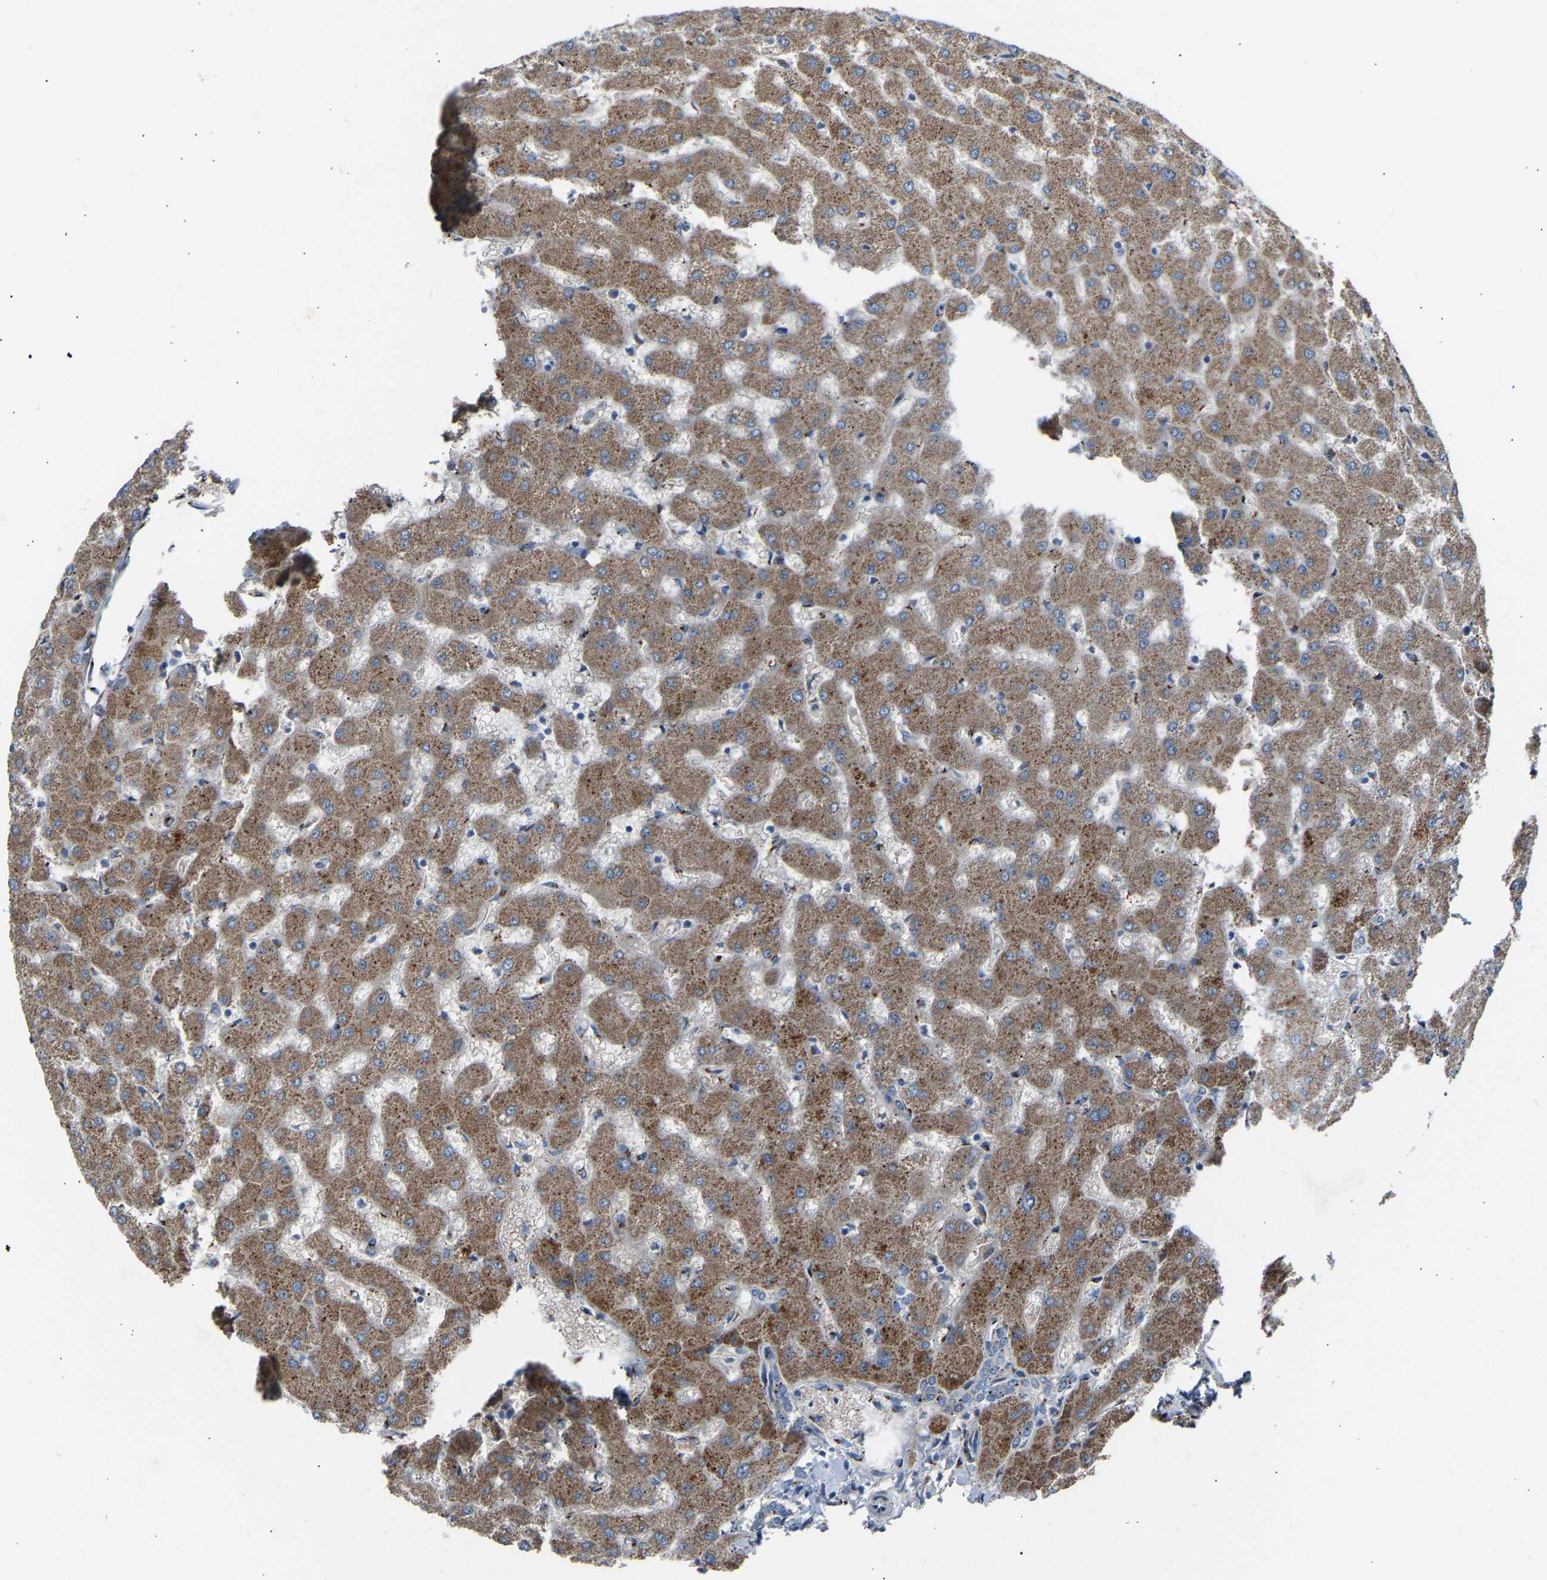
{"staining": {"intensity": "negative", "quantity": "none", "location": "none"}, "tissue": "liver", "cell_type": "Cholangiocytes", "image_type": "normal", "snomed": [{"axis": "morphology", "description": "Normal tissue, NOS"}, {"axis": "topography", "description": "Liver"}], "caption": "This is an immunohistochemistry micrograph of benign liver. There is no positivity in cholangiocytes.", "gene": "CYREN", "patient": {"sex": "female", "age": 63}}